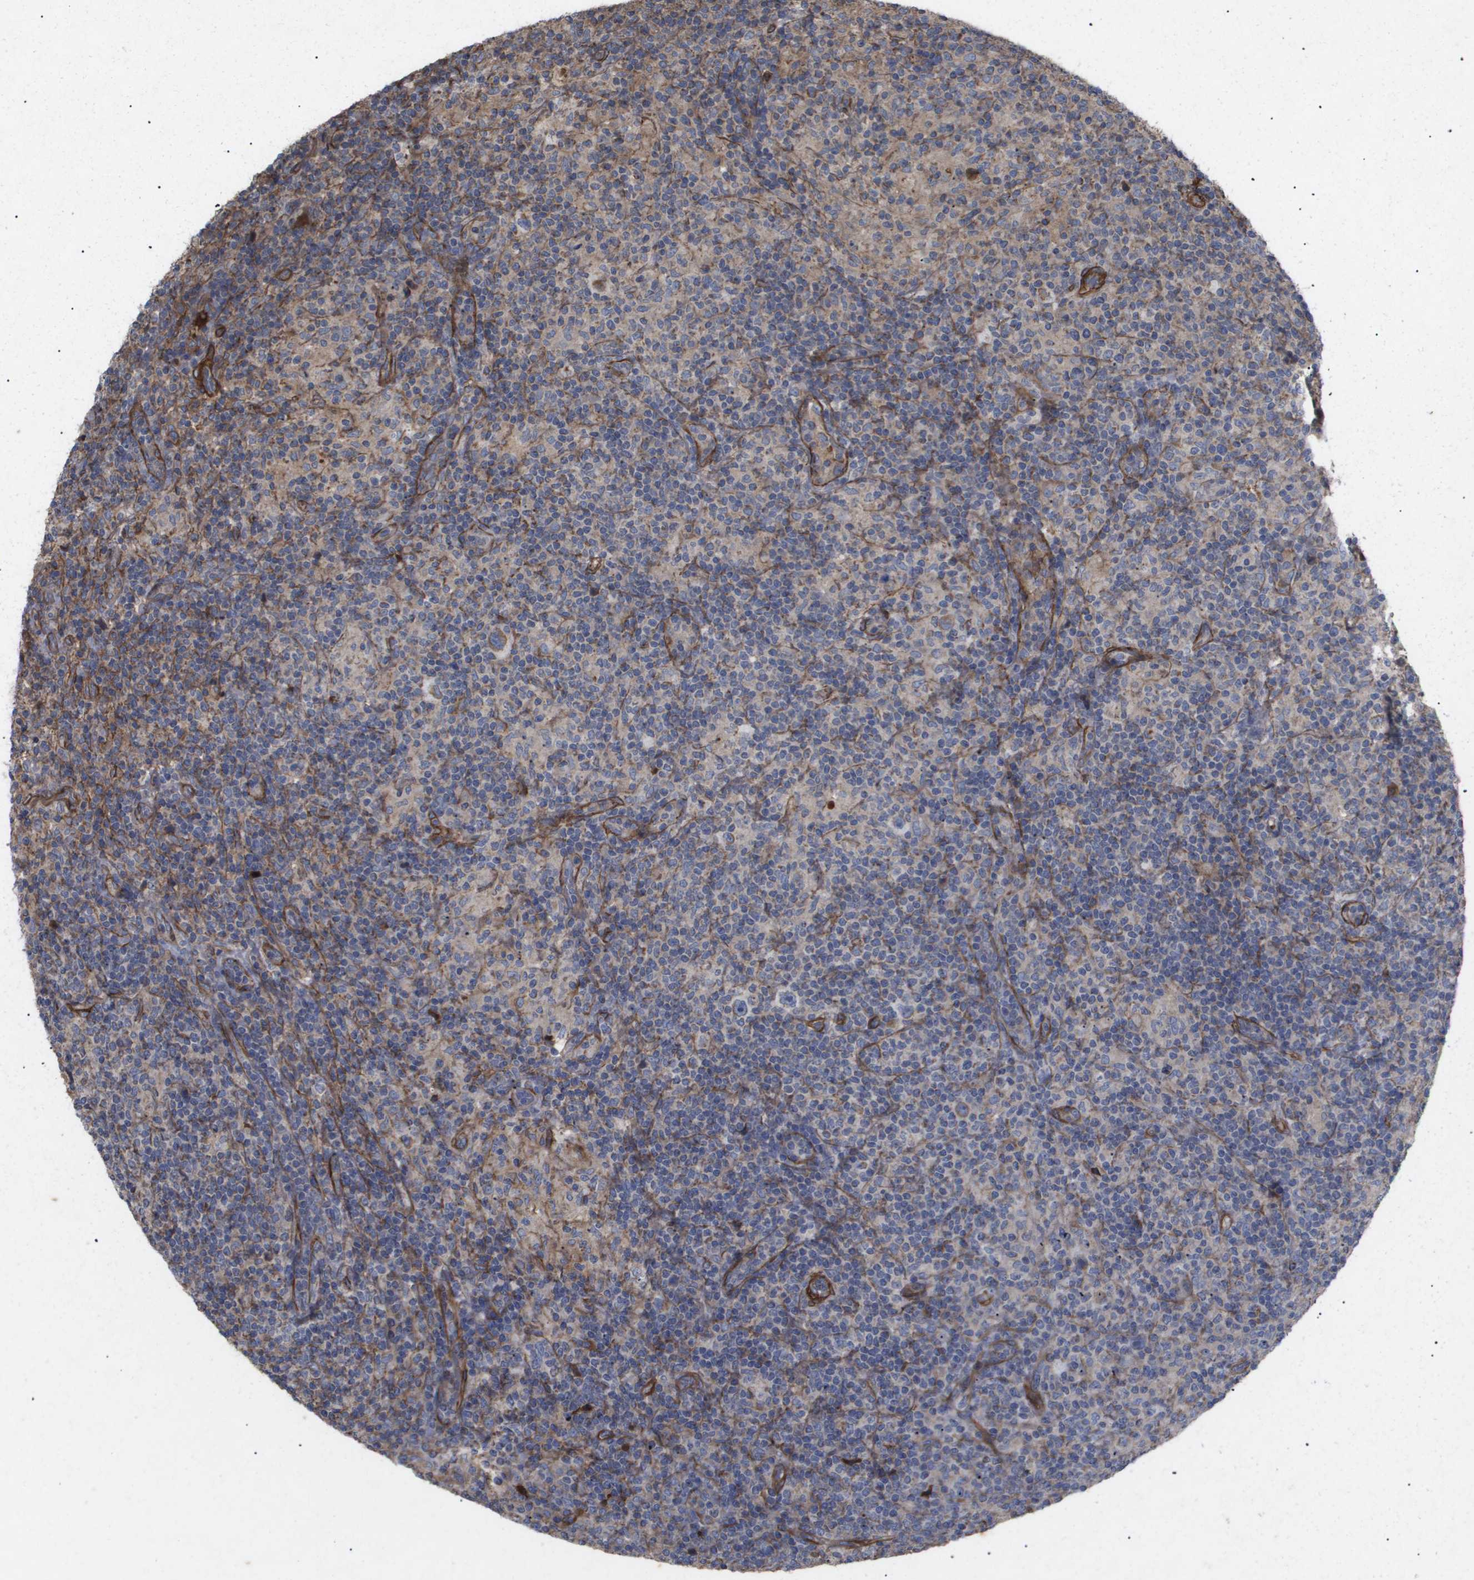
{"staining": {"intensity": "moderate", "quantity": "25%-75%", "location": "cytoplasmic/membranous"}, "tissue": "lymphoma", "cell_type": "Tumor cells", "image_type": "cancer", "snomed": [{"axis": "morphology", "description": "Hodgkin's disease, NOS"}, {"axis": "topography", "description": "Lymph node"}], "caption": "Human Hodgkin's disease stained with a protein marker shows moderate staining in tumor cells.", "gene": "TNS1", "patient": {"sex": "male", "age": 70}}